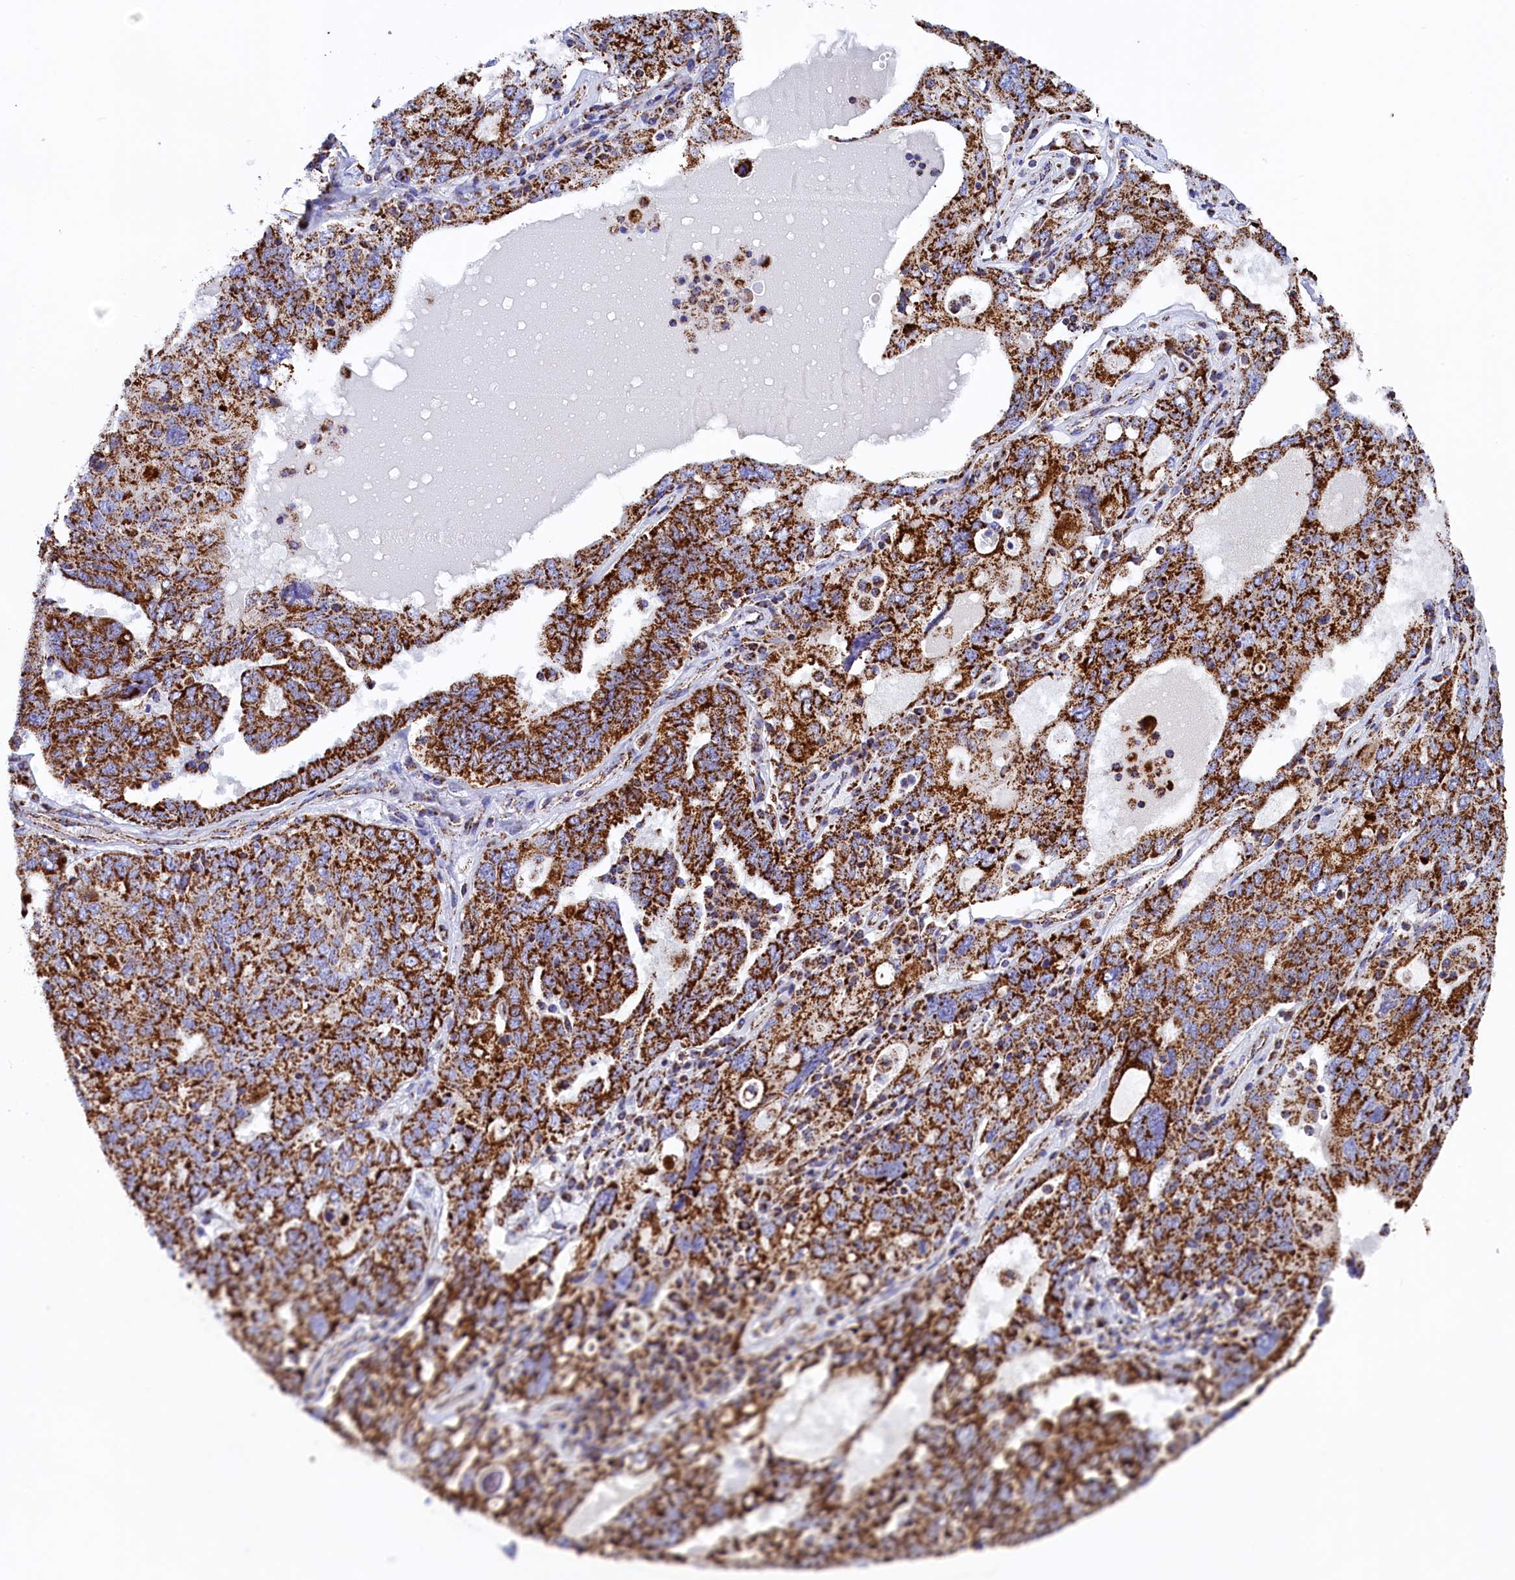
{"staining": {"intensity": "strong", "quantity": ">75%", "location": "cytoplasmic/membranous"}, "tissue": "ovarian cancer", "cell_type": "Tumor cells", "image_type": "cancer", "snomed": [{"axis": "morphology", "description": "Carcinoma, endometroid"}, {"axis": "topography", "description": "Ovary"}], "caption": "Immunohistochemical staining of ovarian cancer reveals strong cytoplasmic/membranous protein expression in approximately >75% of tumor cells.", "gene": "SLC39A3", "patient": {"sex": "female", "age": 62}}